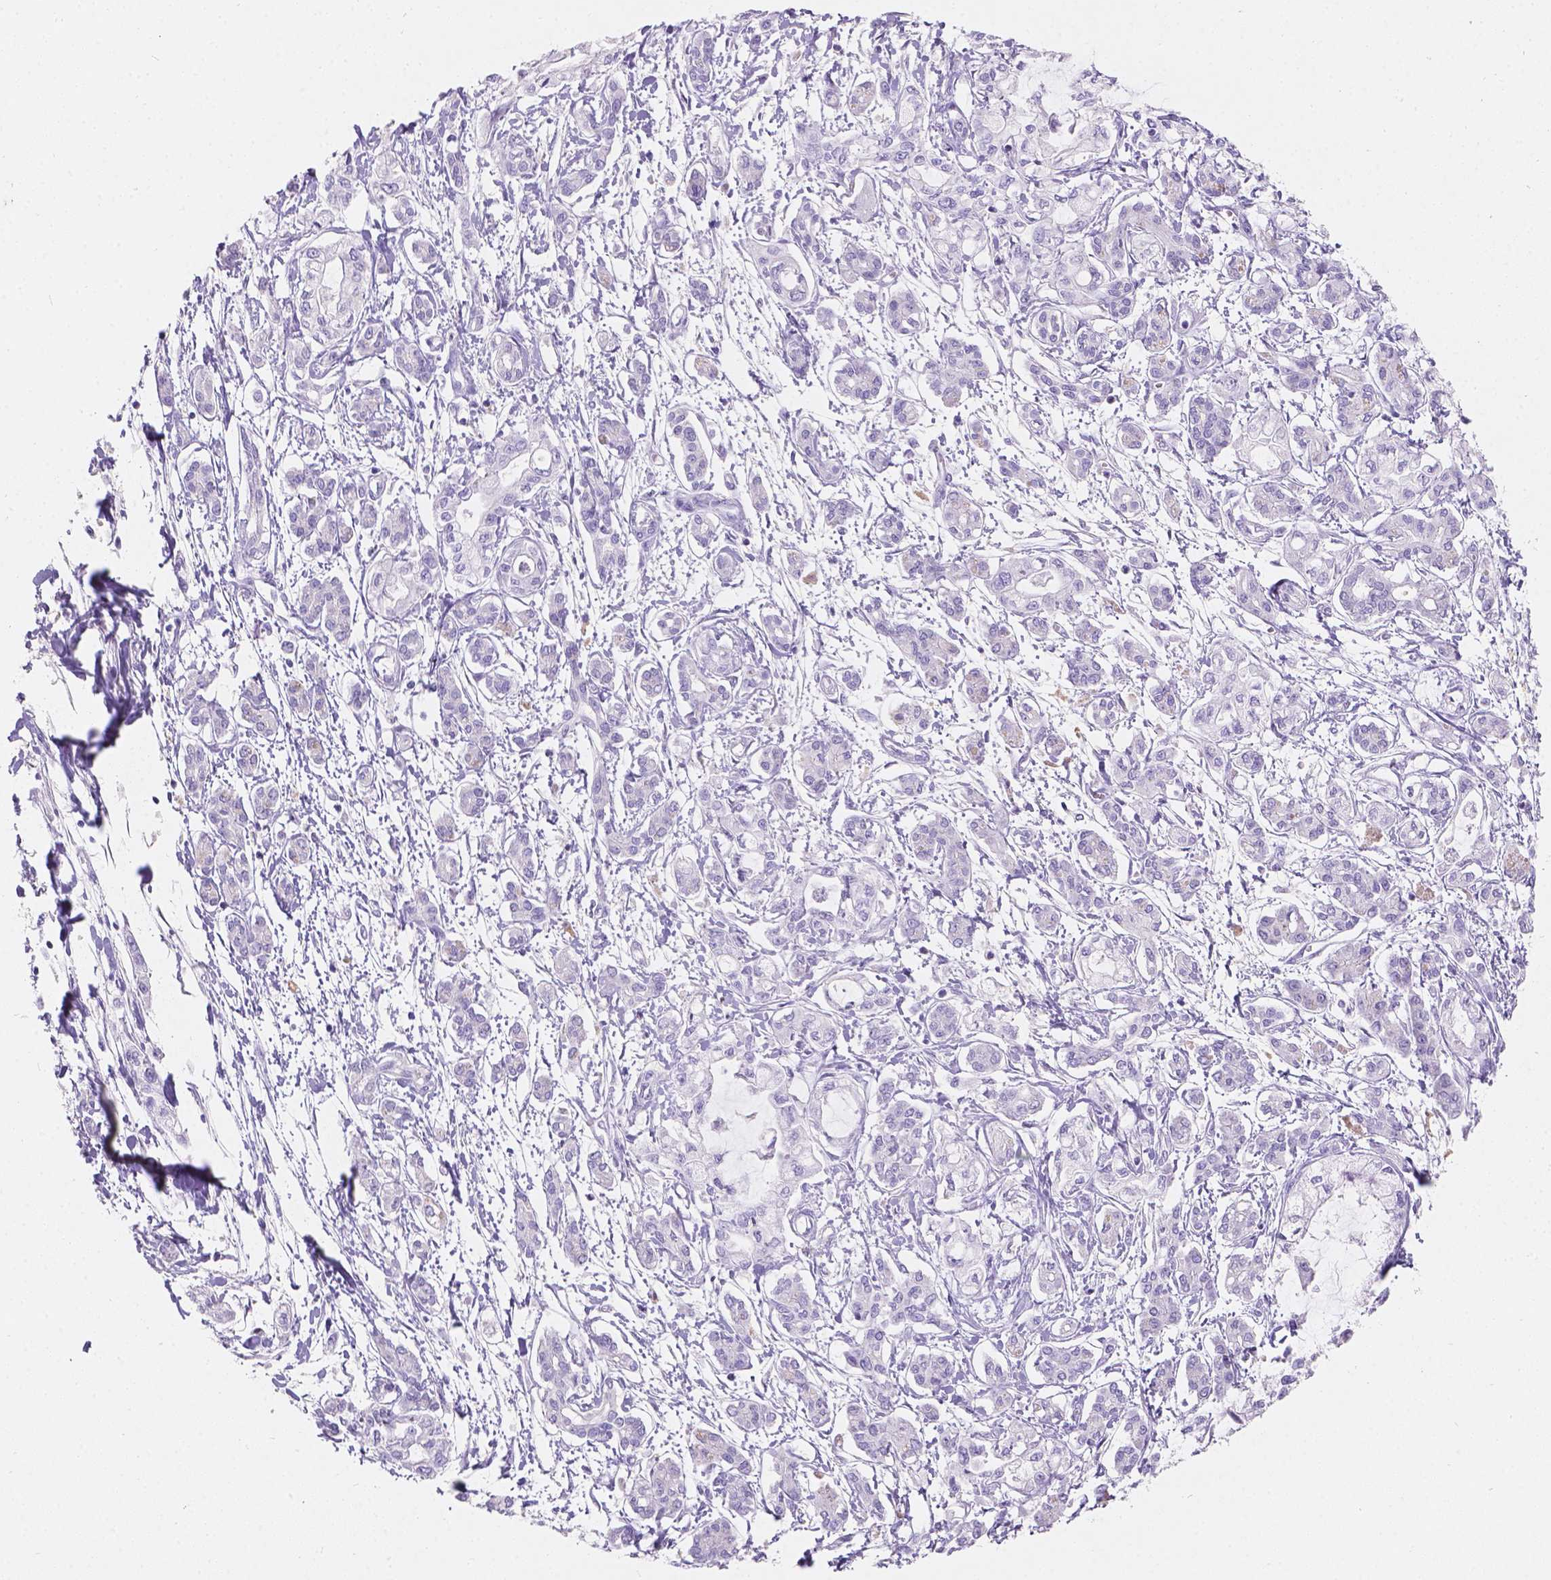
{"staining": {"intensity": "negative", "quantity": "none", "location": "none"}, "tissue": "pancreatic cancer", "cell_type": "Tumor cells", "image_type": "cancer", "snomed": [{"axis": "morphology", "description": "Adenocarcinoma, NOS"}, {"axis": "topography", "description": "Pancreas"}], "caption": "High power microscopy histopathology image of an IHC photomicrograph of pancreatic cancer, revealing no significant expression in tumor cells.", "gene": "GAL3ST2", "patient": {"sex": "male", "age": 54}}